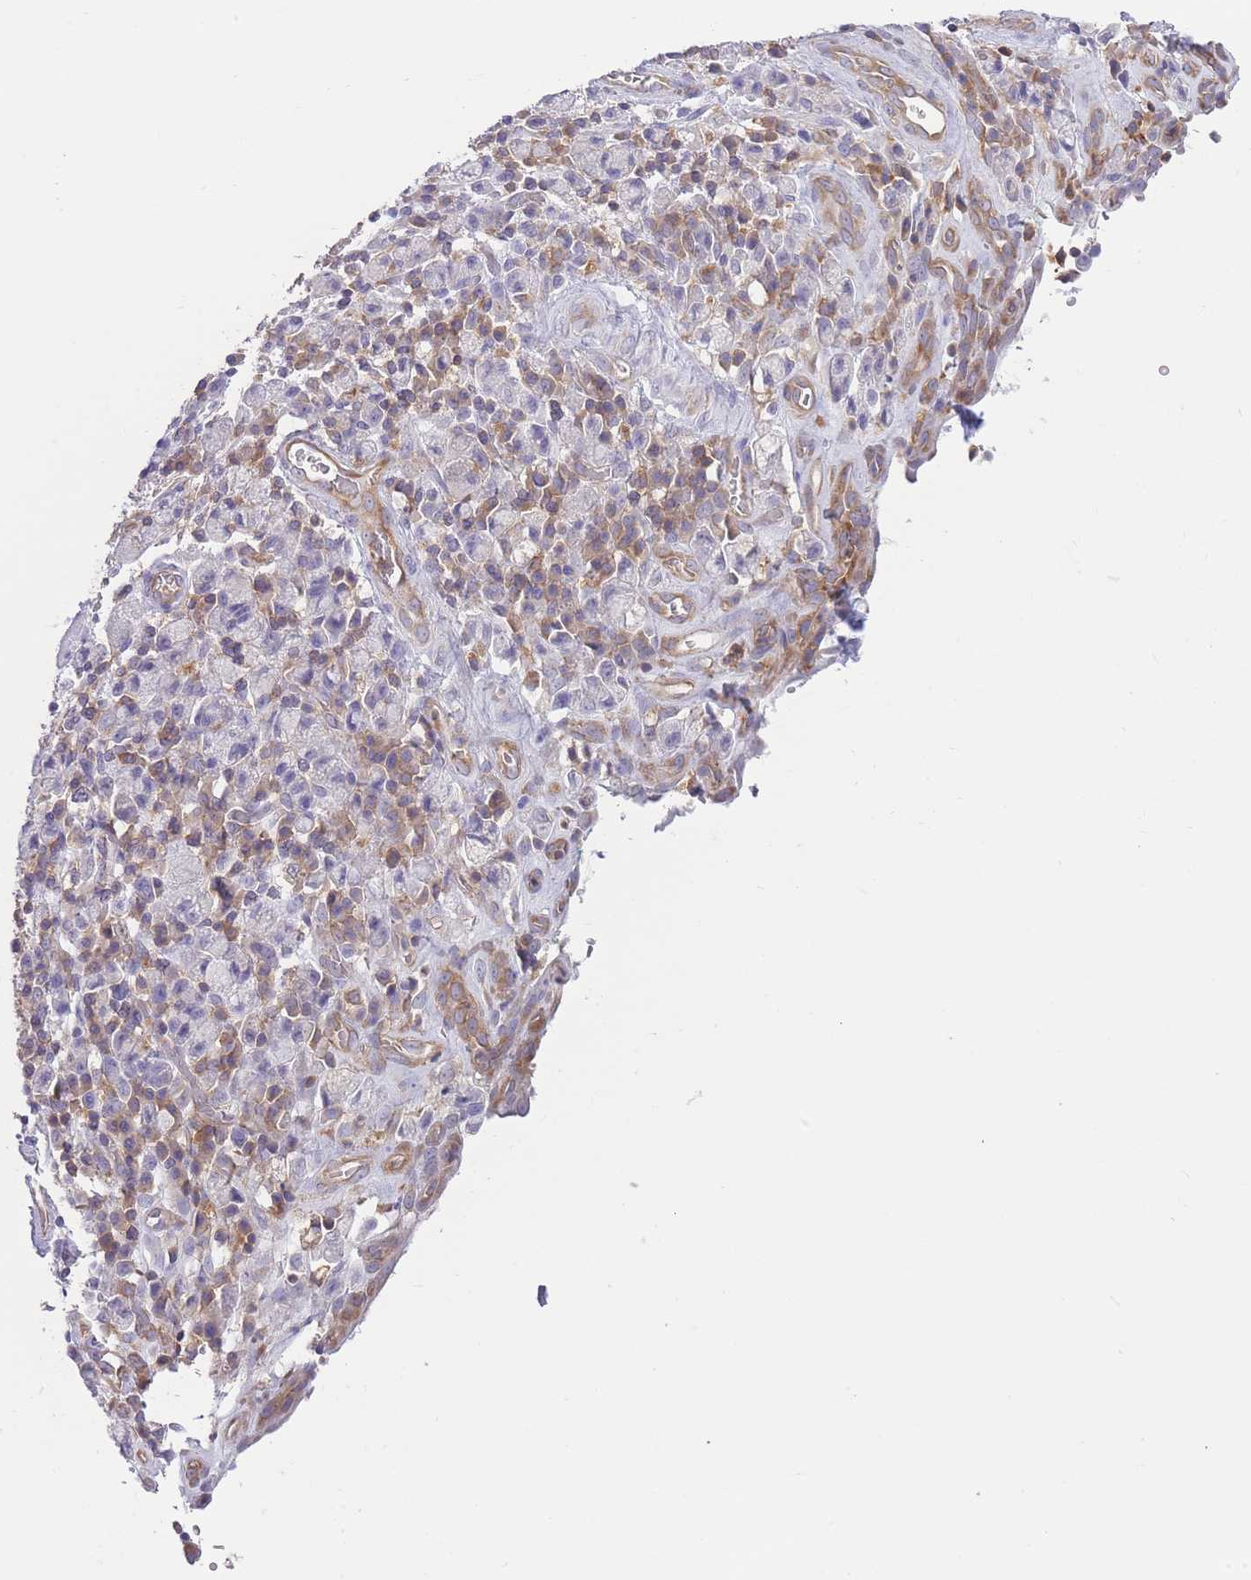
{"staining": {"intensity": "negative", "quantity": "none", "location": "none"}, "tissue": "stomach cancer", "cell_type": "Tumor cells", "image_type": "cancer", "snomed": [{"axis": "morphology", "description": "Adenocarcinoma, NOS"}, {"axis": "topography", "description": "Stomach"}], "caption": "Immunohistochemistry image of human stomach cancer stained for a protein (brown), which shows no positivity in tumor cells.", "gene": "PRKAR1A", "patient": {"sex": "male", "age": 77}}